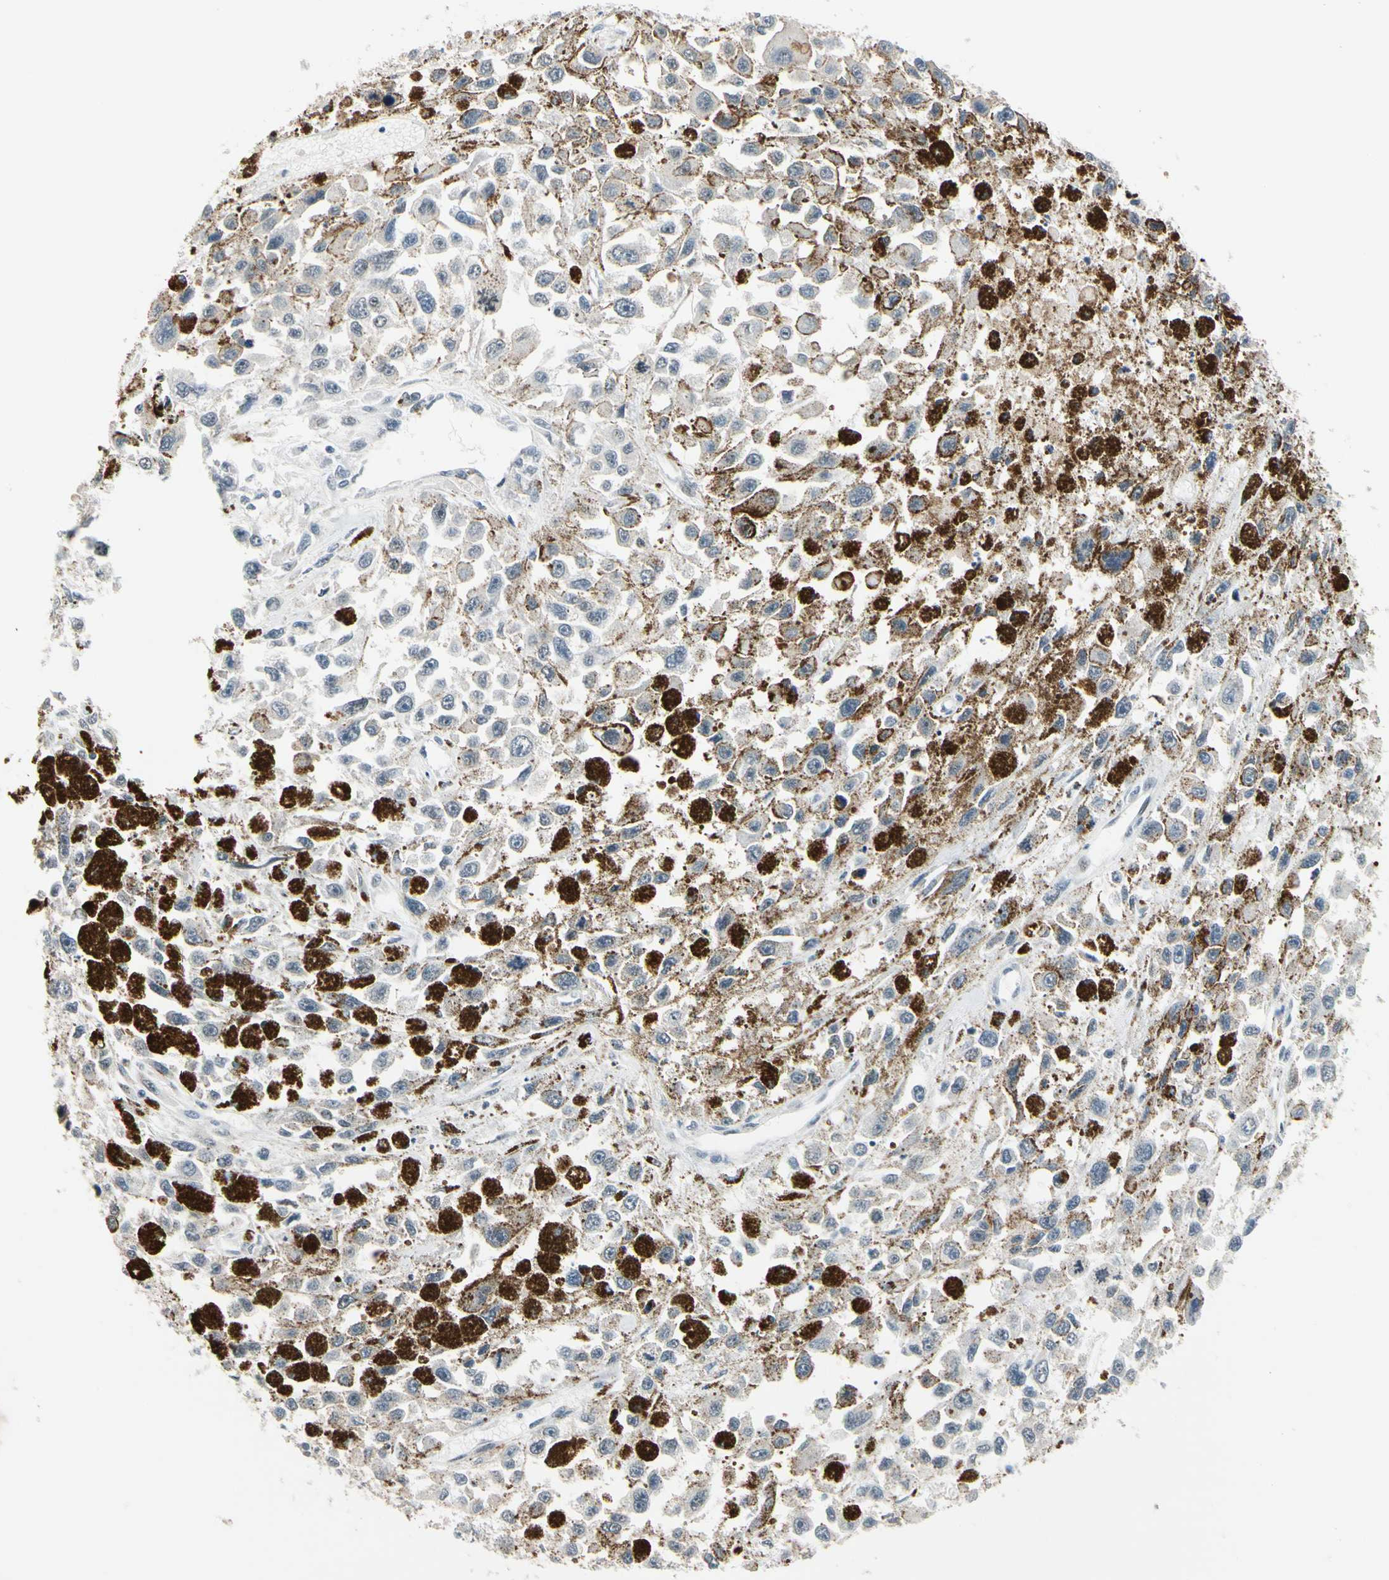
{"staining": {"intensity": "negative", "quantity": "none", "location": "none"}, "tissue": "melanoma", "cell_type": "Tumor cells", "image_type": "cancer", "snomed": [{"axis": "morphology", "description": "Malignant melanoma, Metastatic site"}, {"axis": "topography", "description": "Lymph node"}], "caption": "Immunohistochemistry (IHC) of melanoma displays no expression in tumor cells. (IHC, brightfield microscopy, high magnification).", "gene": "SLC27A6", "patient": {"sex": "male", "age": 59}}